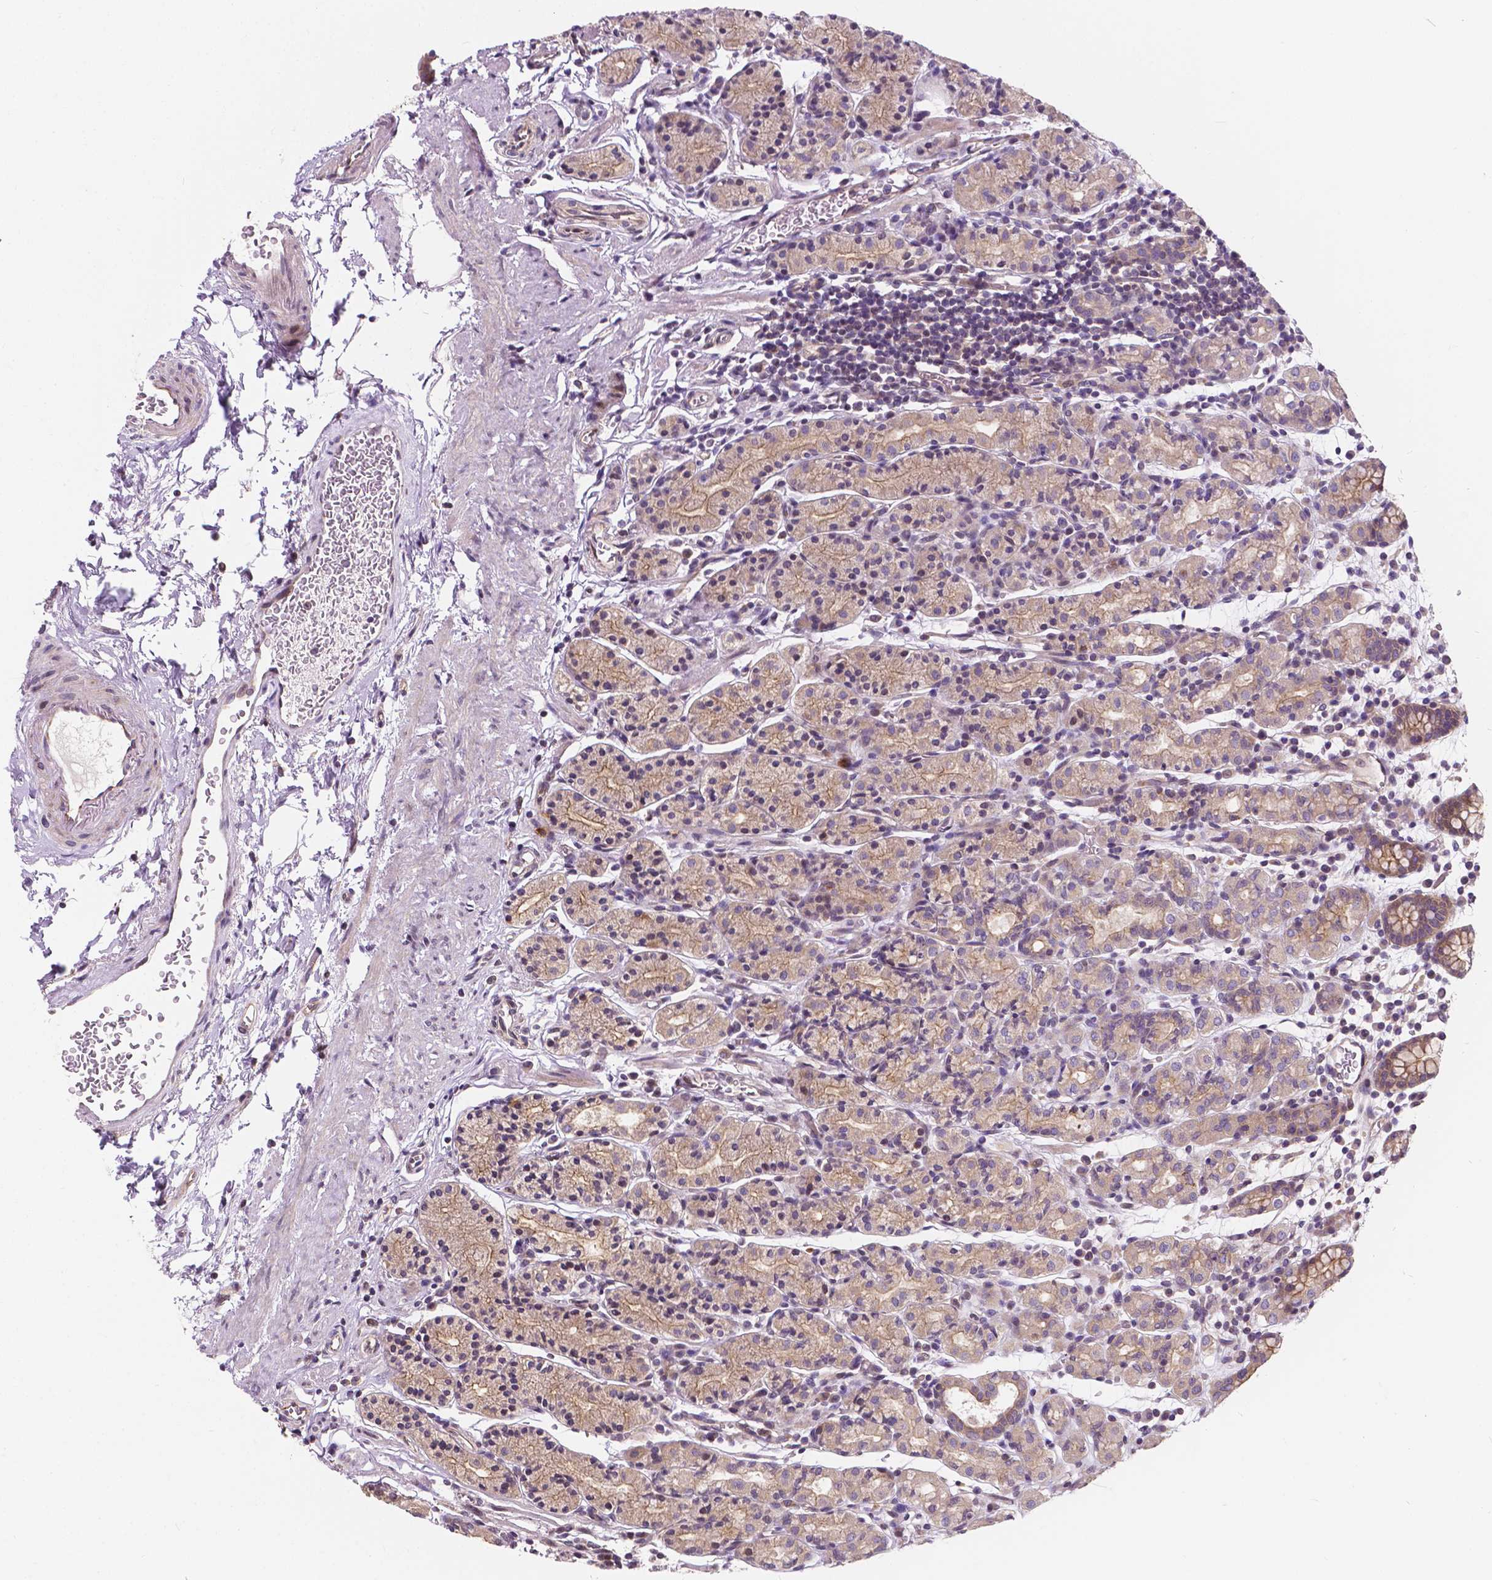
{"staining": {"intensity": "moderate", "quantity": ">75%", "location": "cytoplasmic/membranous"}, "tissue": "stomach", "cell_type": "Glandular cells", "image_type": "normal", "snomed": [{"axis": "morphology", "description": "Normal tissue, NOS"}, {"axis": "topography", "description": "Stomach, upper"}, {"axis": "topography", "description": "Stomach"}], "caption": "Immunohistochemical staining of normal human stomach exhibits moderate cytoplasmic/membranous protein positivity in about >75% of glandular cells. (DAB (3,3'-diaminobenzidine) = brown stain, brightfield microscopy at high magnification).", "gene": "INPP5E", "patient": {"sex": "male", "age": 62}}